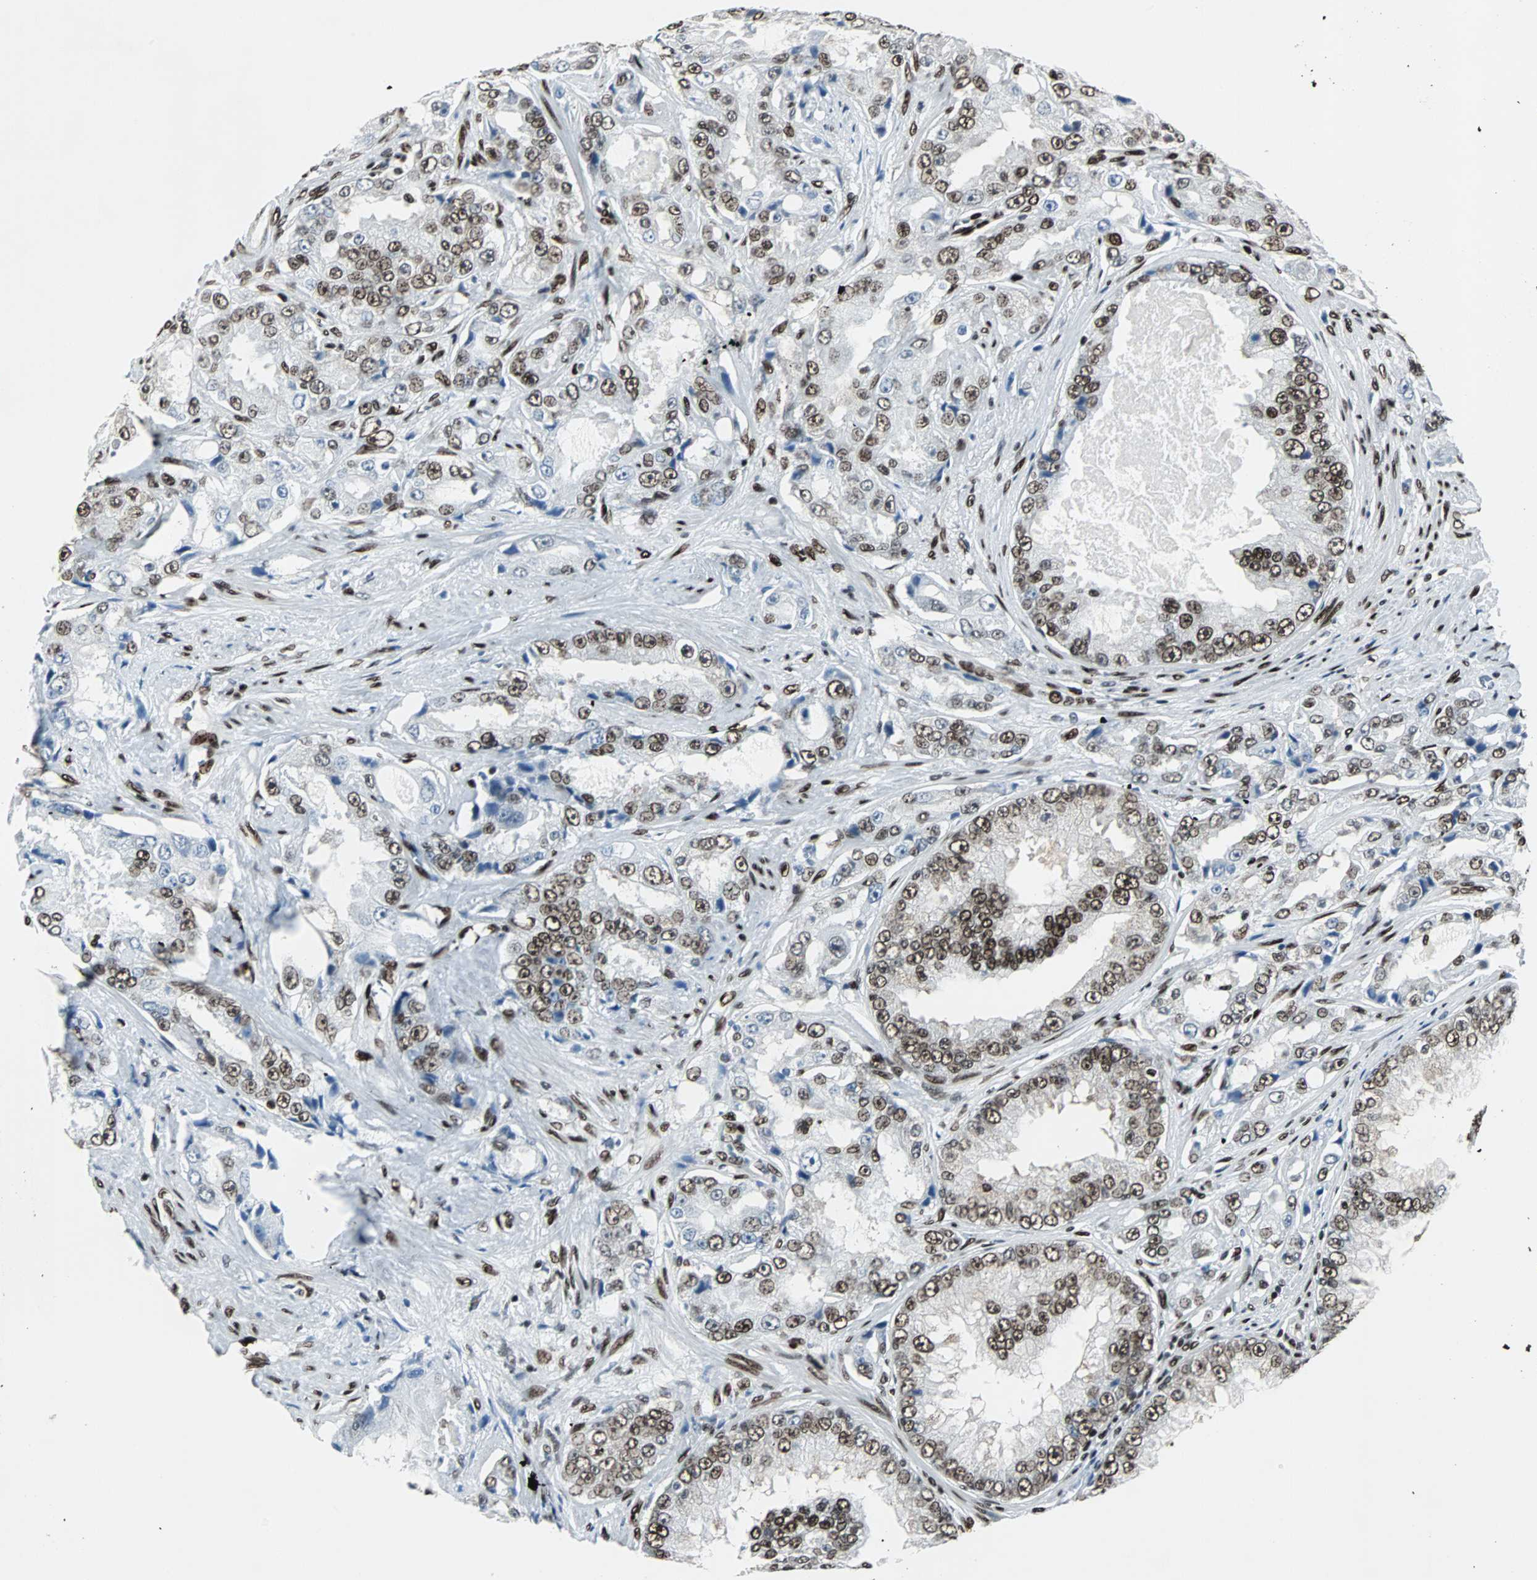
{"staining": {"intensity": "moderate", "quantity": ">75%", "location": "nuclear"}, "tissue": "prostate cancer", "cell_type": "Tumor cells", "image_type": "cancer", "snomed": [{"axis": "morphology", "description": "Adenocarcinoma, High grade"}, {"axis": "topography", "description": "Prostate"}], "caption": "Immunohistochemistry staining of adenocarcinoma (high-grade) (prostate), which exhibits medium levels of moderate nuclear staining in approximately >75% of tumor cells indicating moderate nuclear protein staining. The staining was performed using DAB (brown) for protein detection and nuclei were counterstained in hematoxylin (blue).", "gene": "MEF2D", "patient": {"sex": "male", "age": 73}}